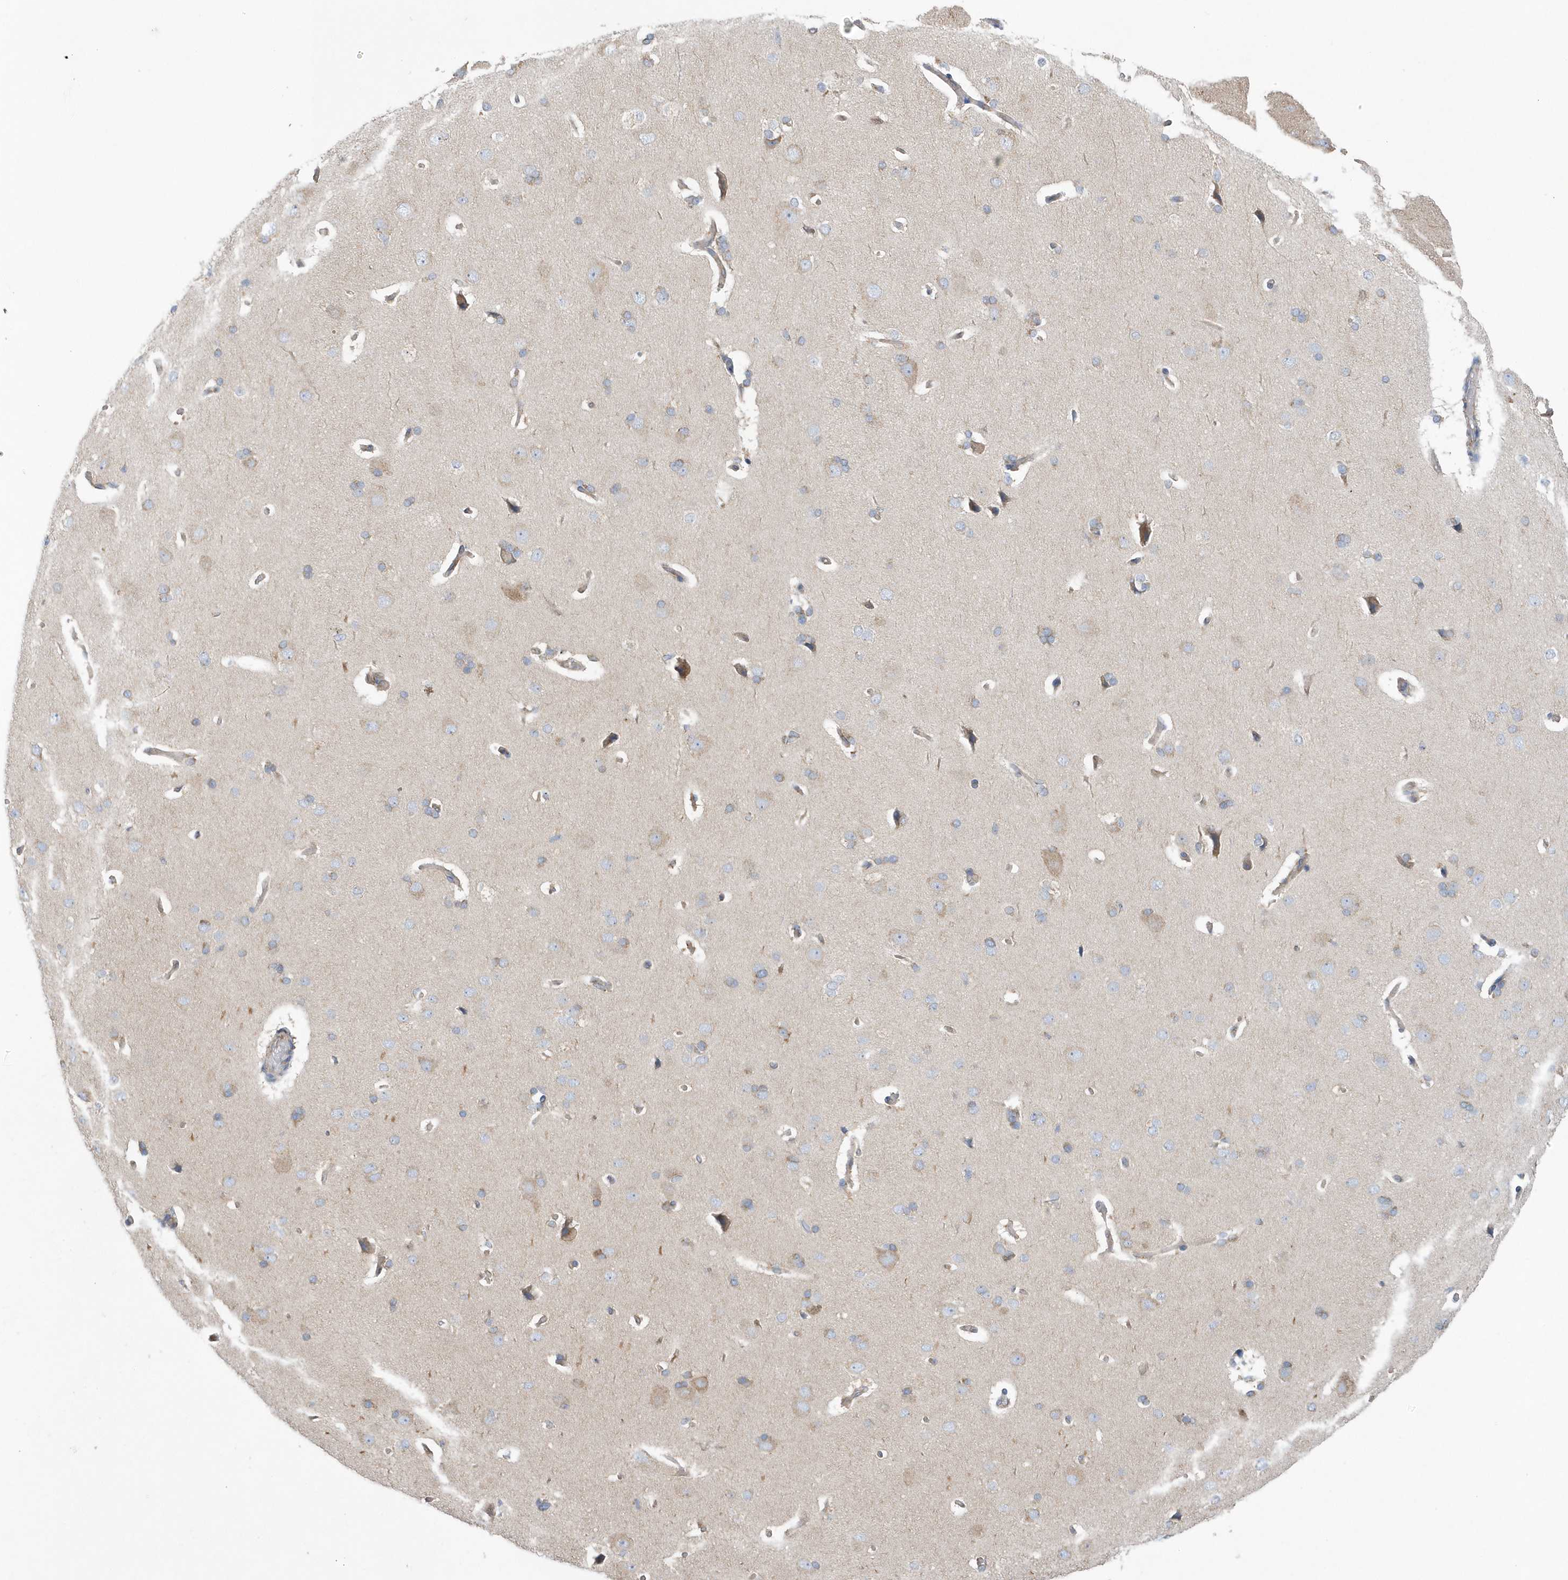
{"staining": {"intensity": "weak", "quantity": "25%-75%", "location": "cytoplasmic/membranous"}, "tissue": "cerebral cortex", "cell_type": "Endothelial cells", "image_type": "normal", "snomed": [{"axis": "morphology", "description": "Normal tissue, NOS"}, {"axis": "topography", "description": "Cerebral cortex"}], "caption": "This is a photomicrograph of immunohistochemistry staining of normal cerebral cortex, which shows weak expression in the cytoplasmic/membranous of endothelial cells.", "gene": "SPATA5", "patient": {"sex": "male", "age": 62}}